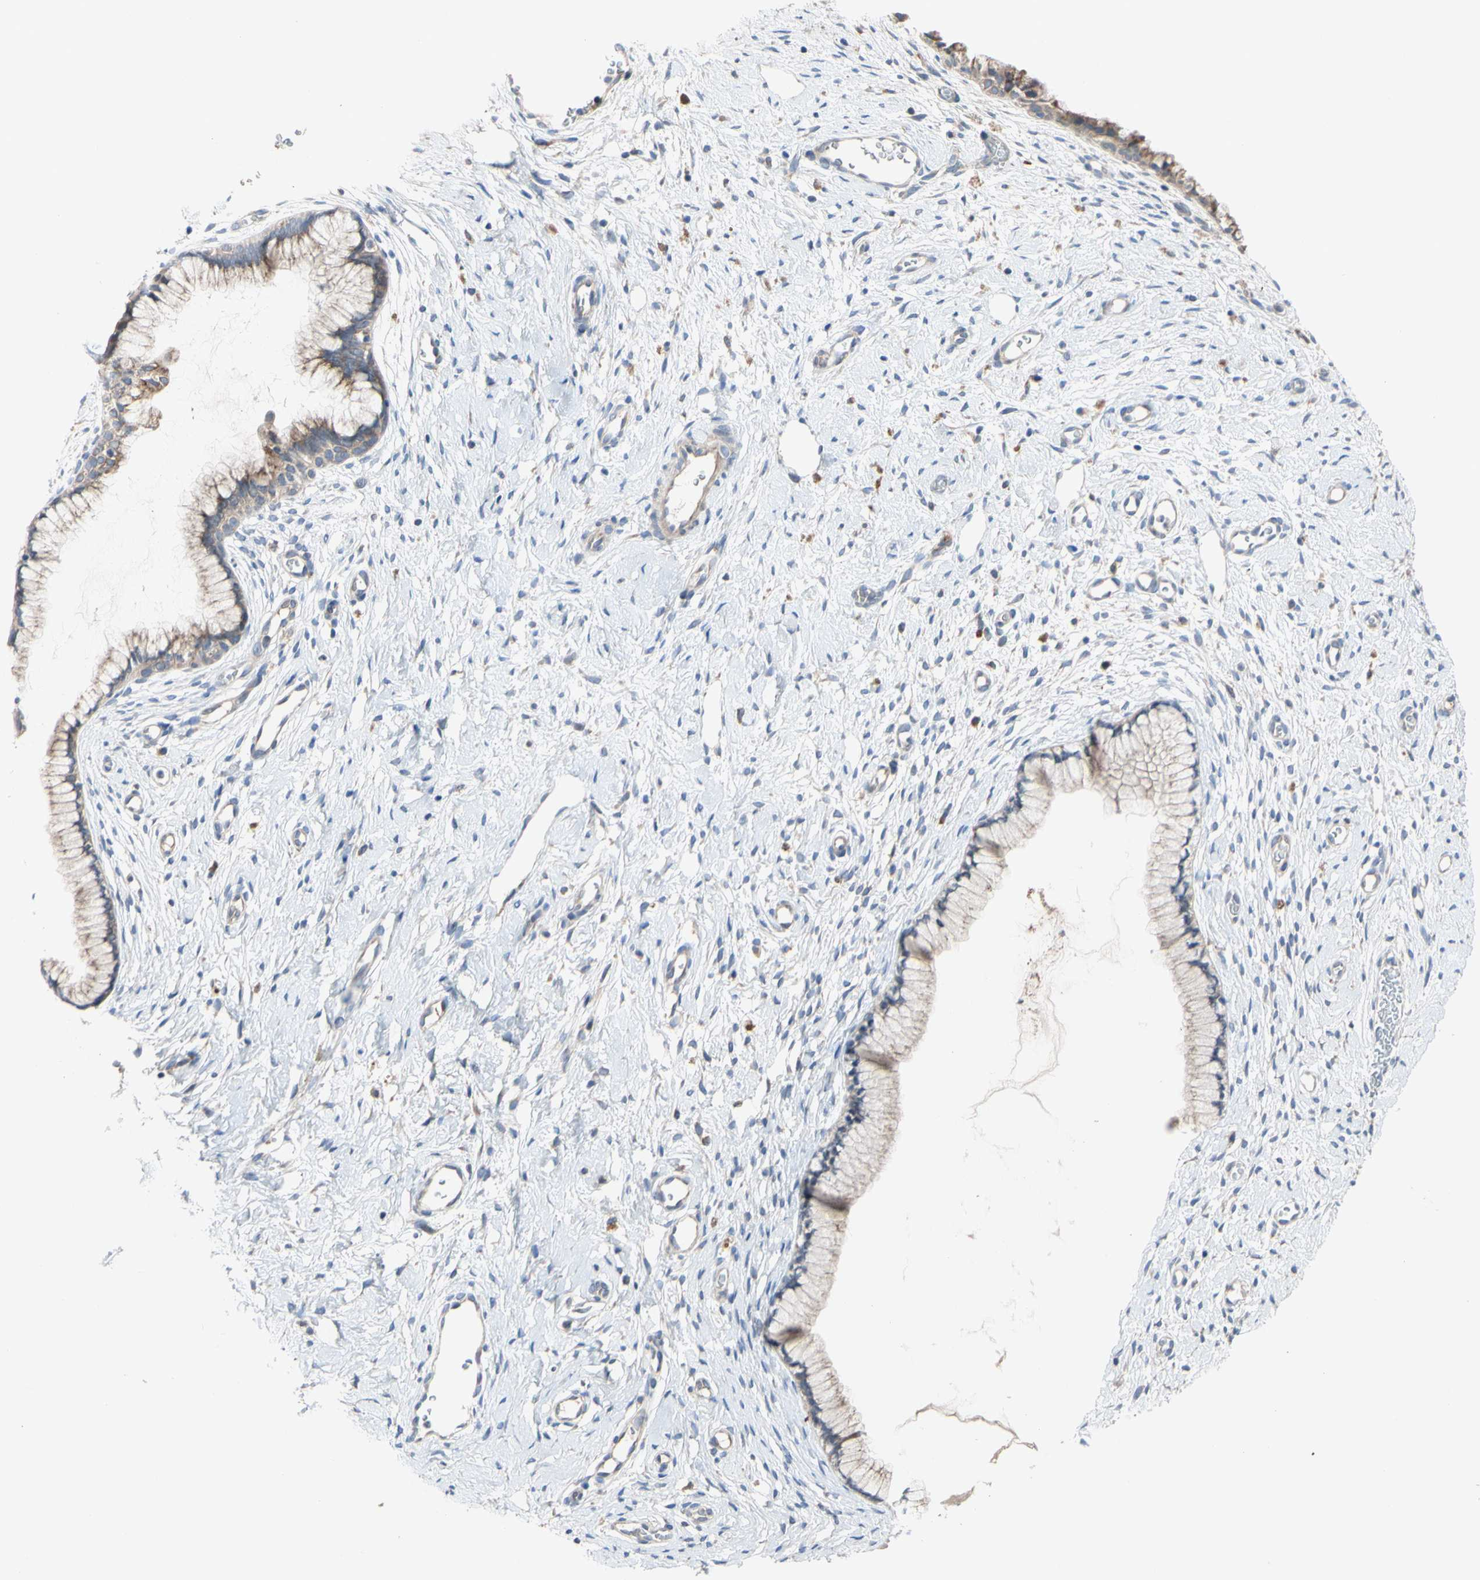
{"staining": {"intensity": "moderate", "quantity": "25%-75%", "location": "cytoplasmic/membranous"}, "tissue": "cervix", "cell_type": "Glandular cells", "image_type": "normal", "snomed": [{"axis": "morphology", "description": "Normal tissue, NOS"}, {"axis": "topography", "description": "Cervix"}], "caption": "Brown immunohistochemical staining in normal cervix reveals moderate cytoplasmic/membranous staining in about 25%-75% of glandular cells. (DAB (3,3'-diaminobenzidine) IHC, brown staining for protein, blue staining for nuclei).", "gene": "TTC14", "patient": {"sex": "female", "age": 65}}